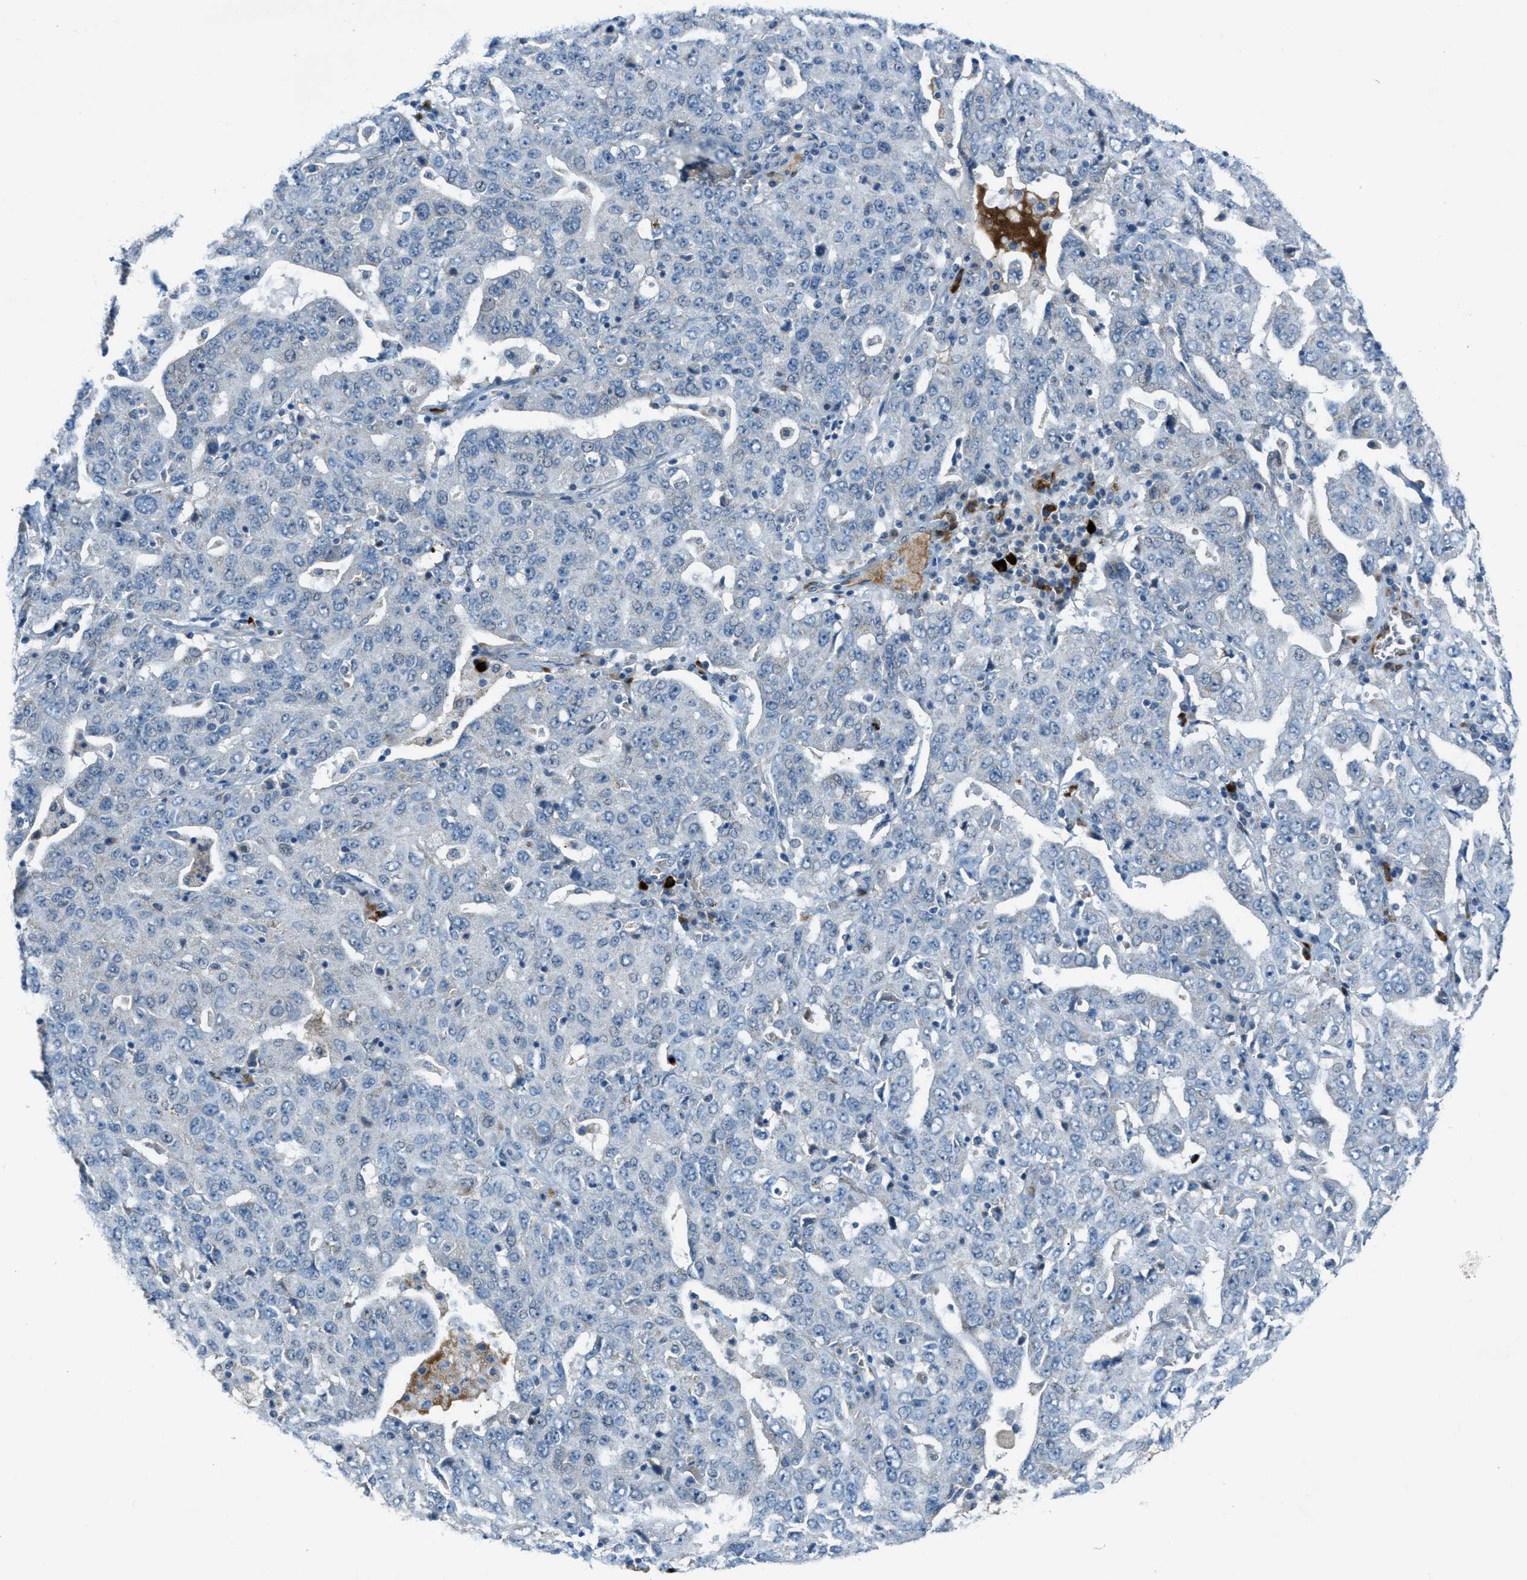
{"staining": {"intensity": "negative", "quantity": "none", "location": "none"}, "tissue": "ovarian cancer", "cell_type": "Tumor cells", "image_type": "cancer", "snomed": [{"axis": "morphology", "description": "Carcinoma, endometroid"}, {"axis": "topography", "description": "Ovary"}], "caption": "Immunohistochemistry (IHC) of ovarian cancer displays no expression in tumor cells. (DAB (3,3'-diaminobenzidine) immunohistochemistry, high magnification).", "gene": "CDON", "patient": {"sex": "female", "age": 62}}